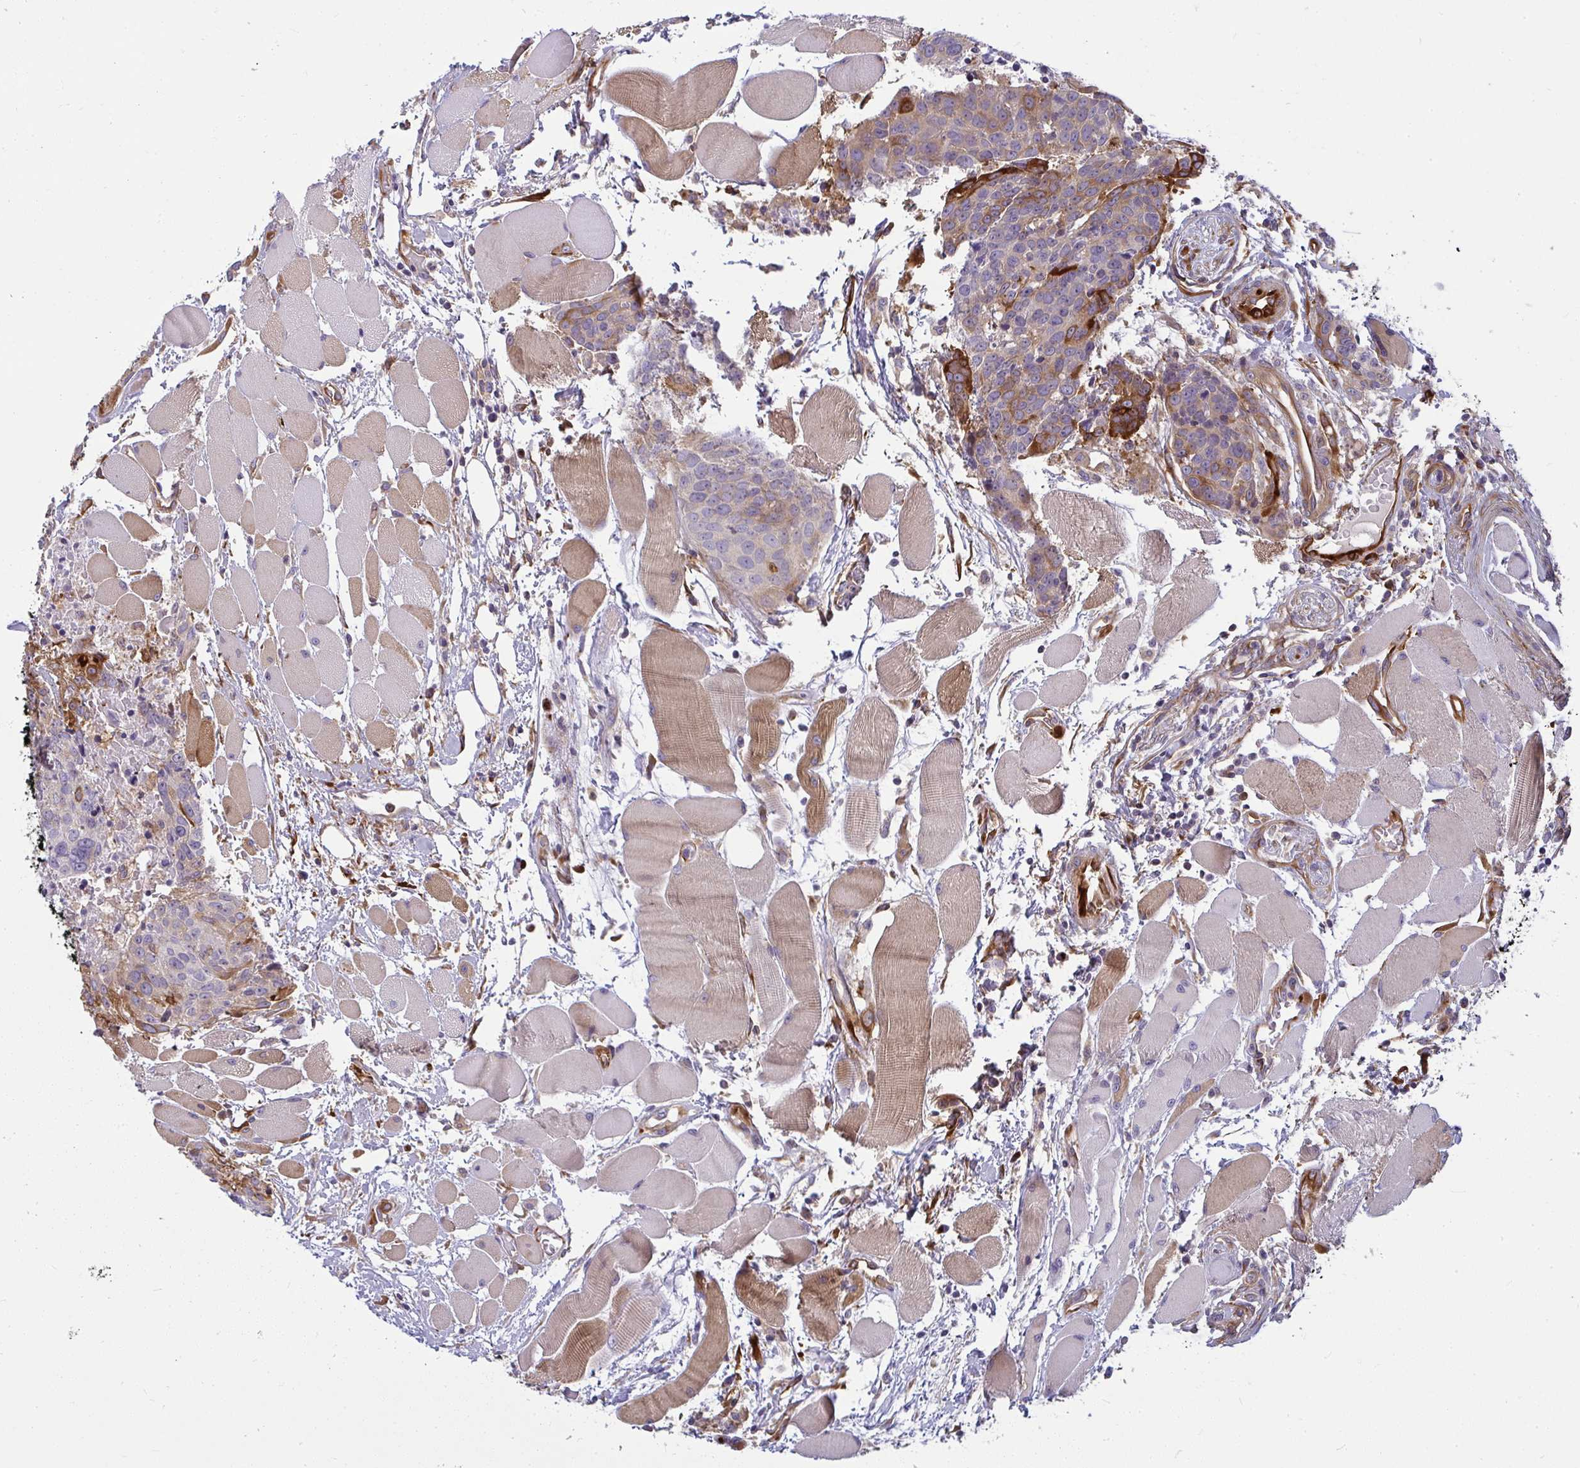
{"staining": {"intensity": "strong", "quantity": "<25%", "location": "cytoplasmic/membranous"}, "tissue": "head and neck cancer", "cell_type": "Tumor cells", "image_type": "cancer", "snomed": [{"axis": "morphology", "description": "Squamous cell carcinoma, NOS"}, {"axis": "topography", "description": "Oral tissue"}, {"axis": "topography", "description": "Head-Neck"}], "caption": "An image of human head and neck cancer (squamous cell carcinoma) stained for a protein demonstrates strong cytoplasmic/membranous brown staining in tumor cells. The staining was performed using DAB (3,3'-diaminobenzidine) to visualize the protein expression in brown, while the nuclei were stained in blue with hematoxylin (Magnification: 20x).", "gene": "IFIT3", "patient": {"sex": "male", "age": 64}}